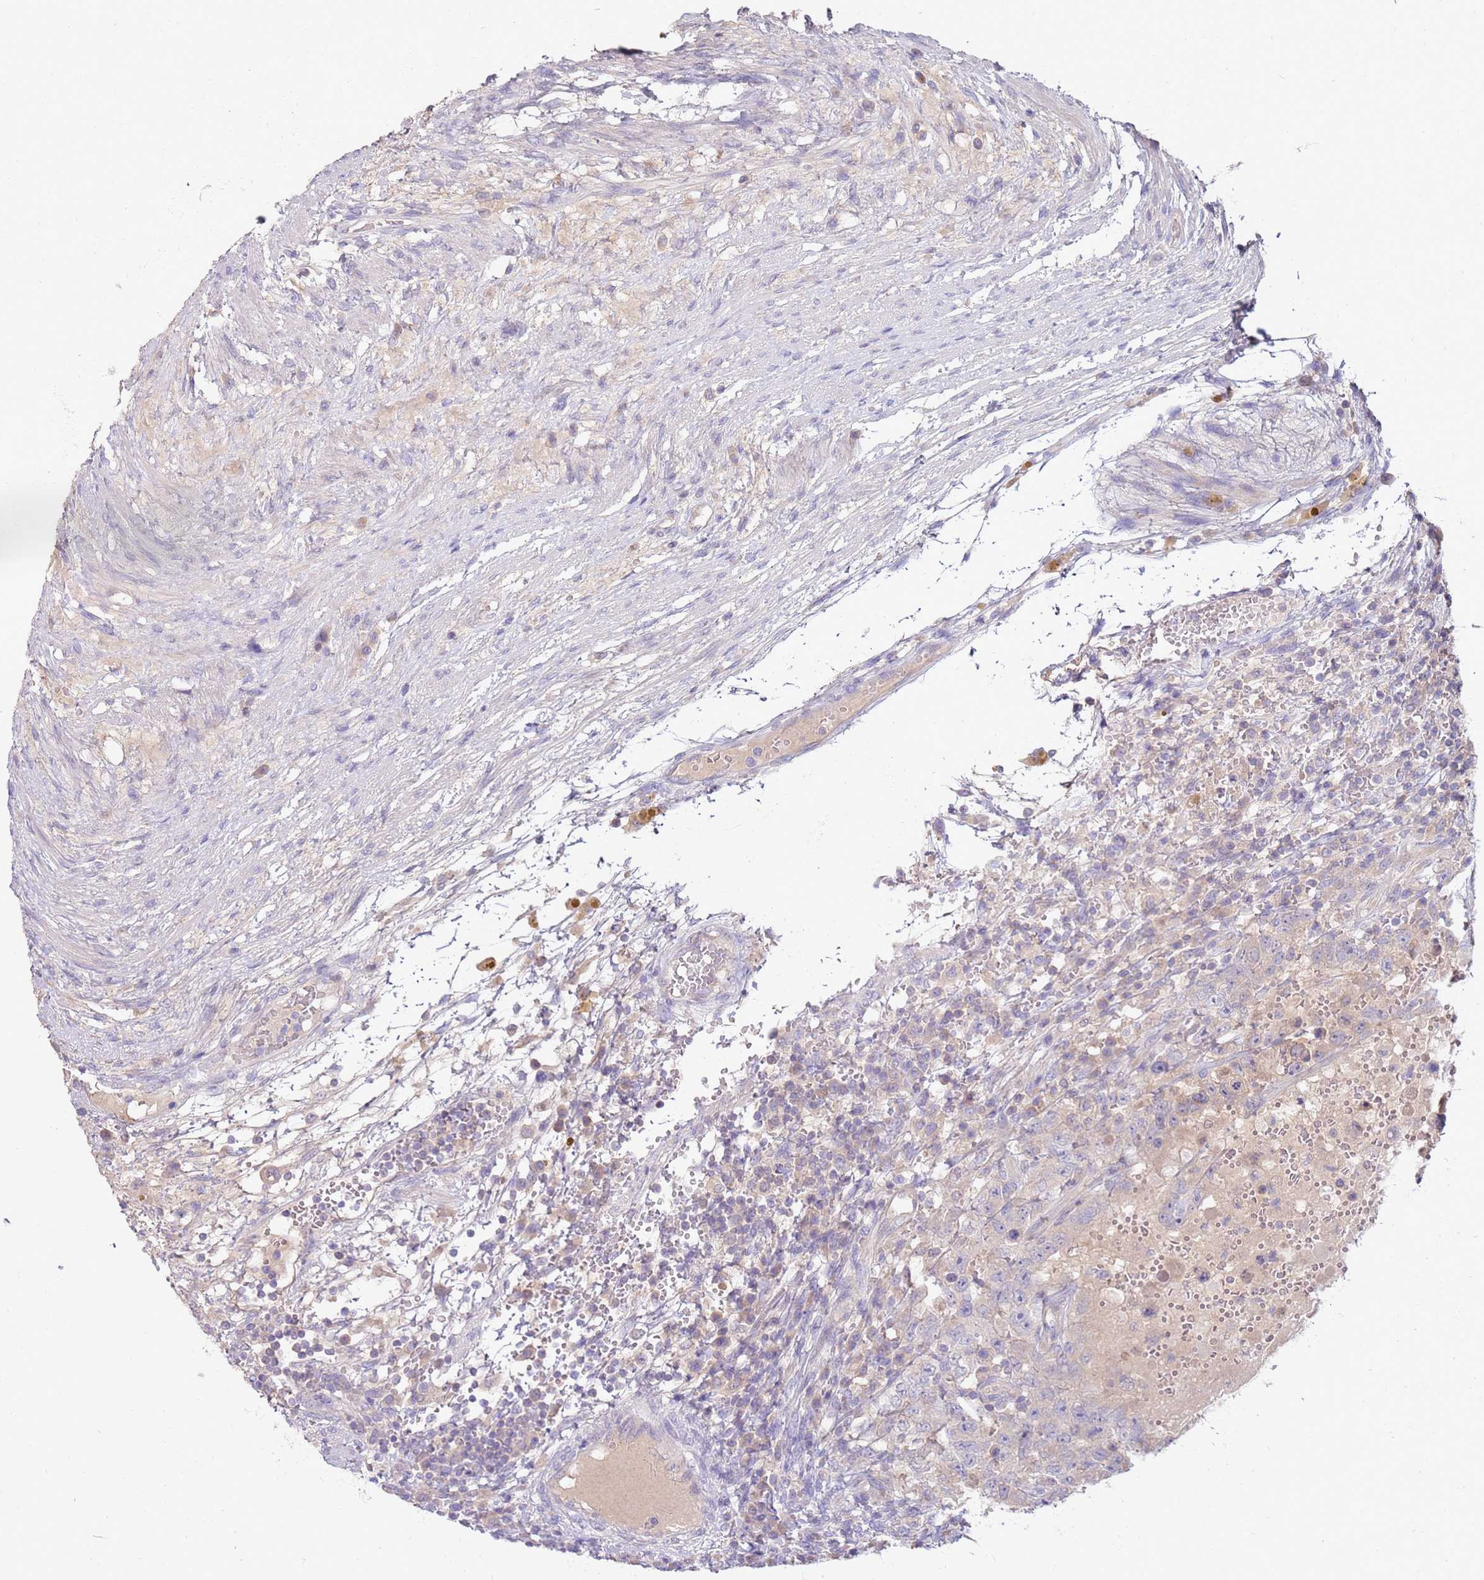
{"staining": {"intensity": "negative", "quantity": "none", "location": "none"}, "tissue": "testis cancer", "cell_type": "Tumor cells", "image_type": "cancer", "snomed": [{"axis": "morphology", "description": "Carcinoma, Embryonal, NOS"}, {"axis": "topography", "description": "Testis"}], "caption": "This is an IHC image of human testis cancer. There is no positivity in tumor cells.", "gene": "SLC44A4", "patient": {"sex": "male", "age": 26}}